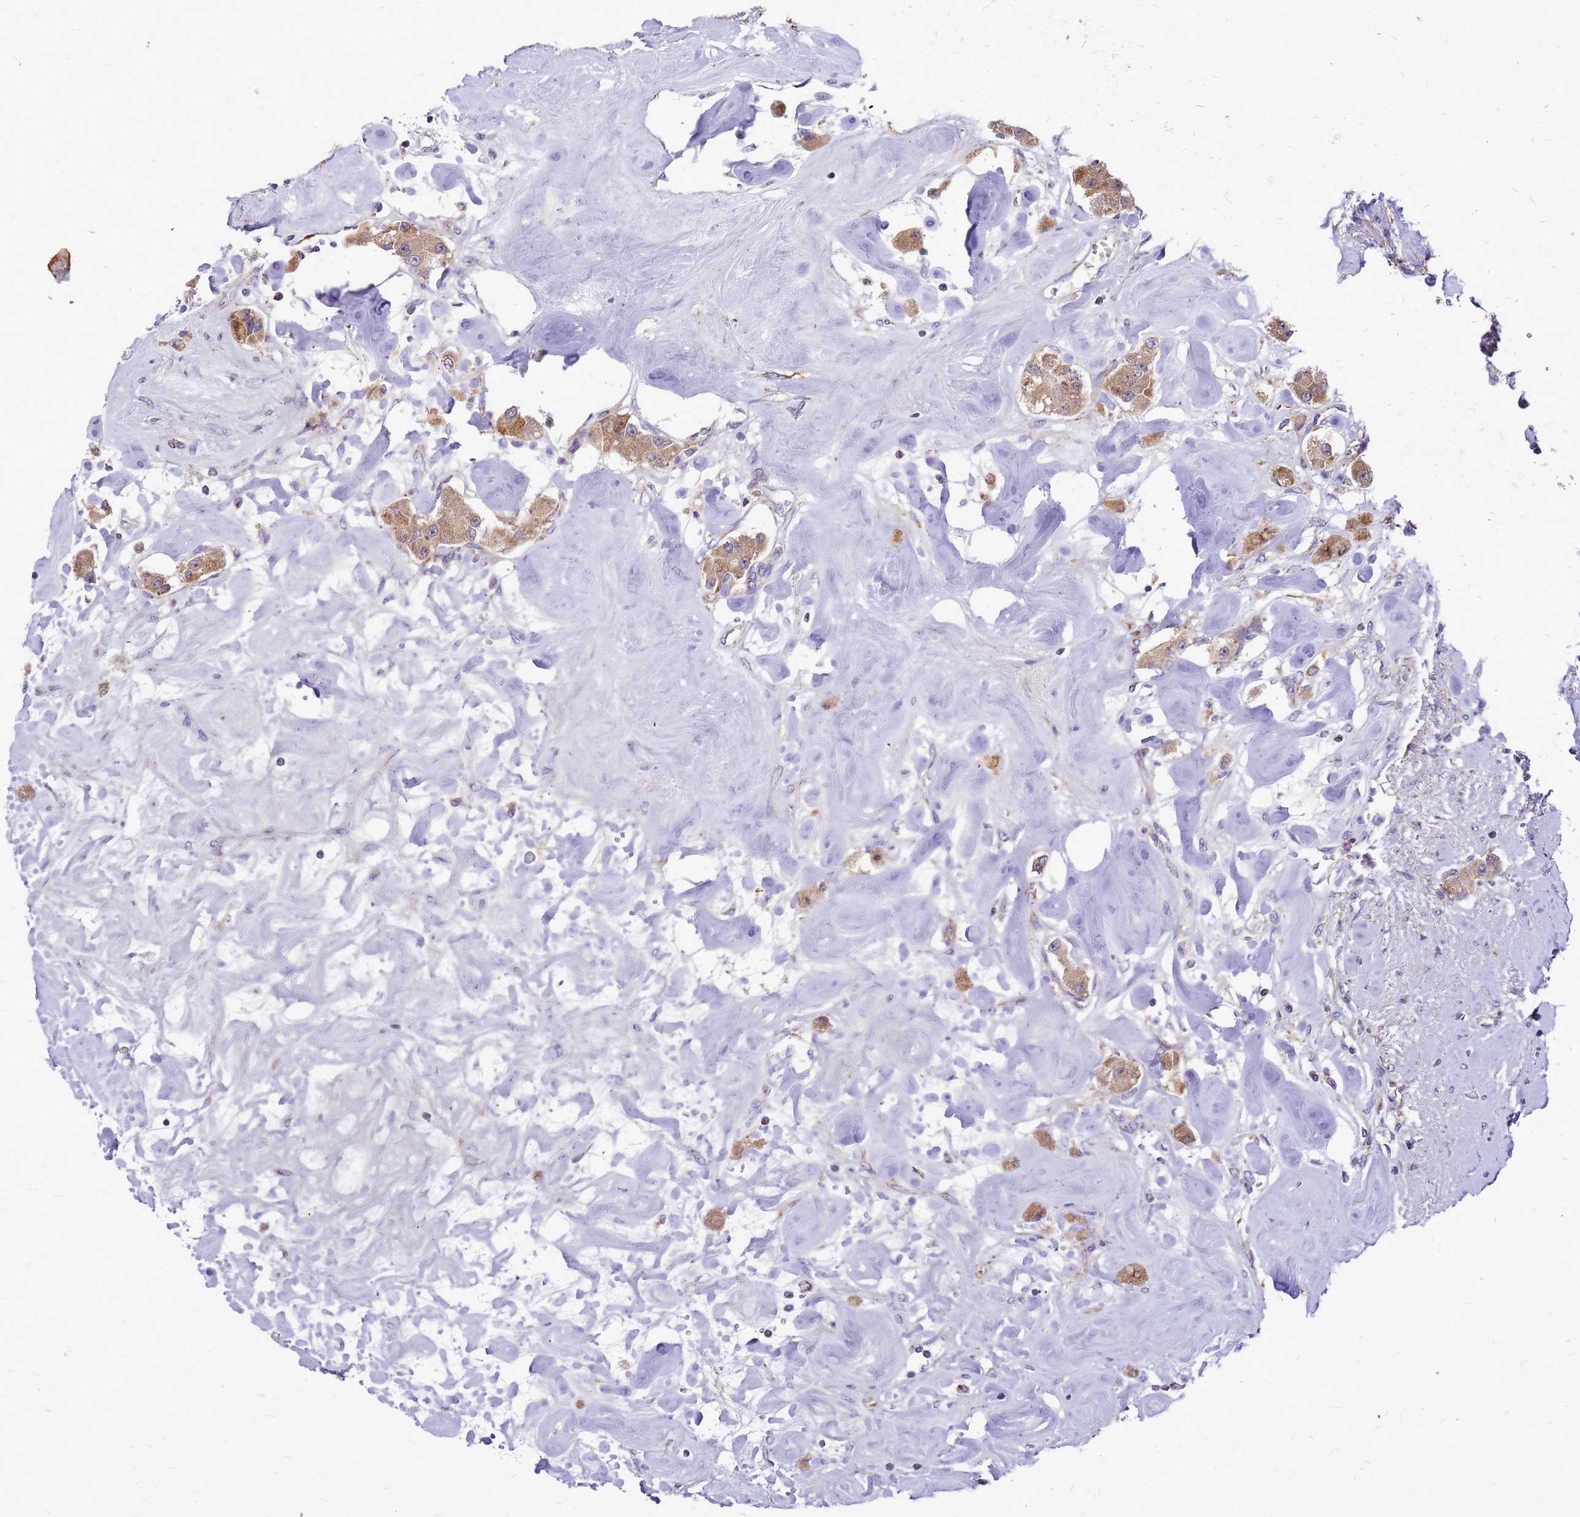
{"staining": {"intensity": "moderate", "quantity": ">75%", "location": "cytoplasmic/membranous"}, "tissue": "carcinoid", "cell_type": "Tumor cells", "image_type": "cancer", "snomed": [{"axis": "morphology", "description": "Carcinoid, malignant, NOS"}, {"axis": "topography", "description": "Pancreas"}], "caption": "Moderate cytoplasmic/membranous positivity for a protein is identified in about >75% of tumor cells of carcinoid using immunohistochemistry.", "gene": "CMC4", "patient": {"sex": "male", "age": 41}}